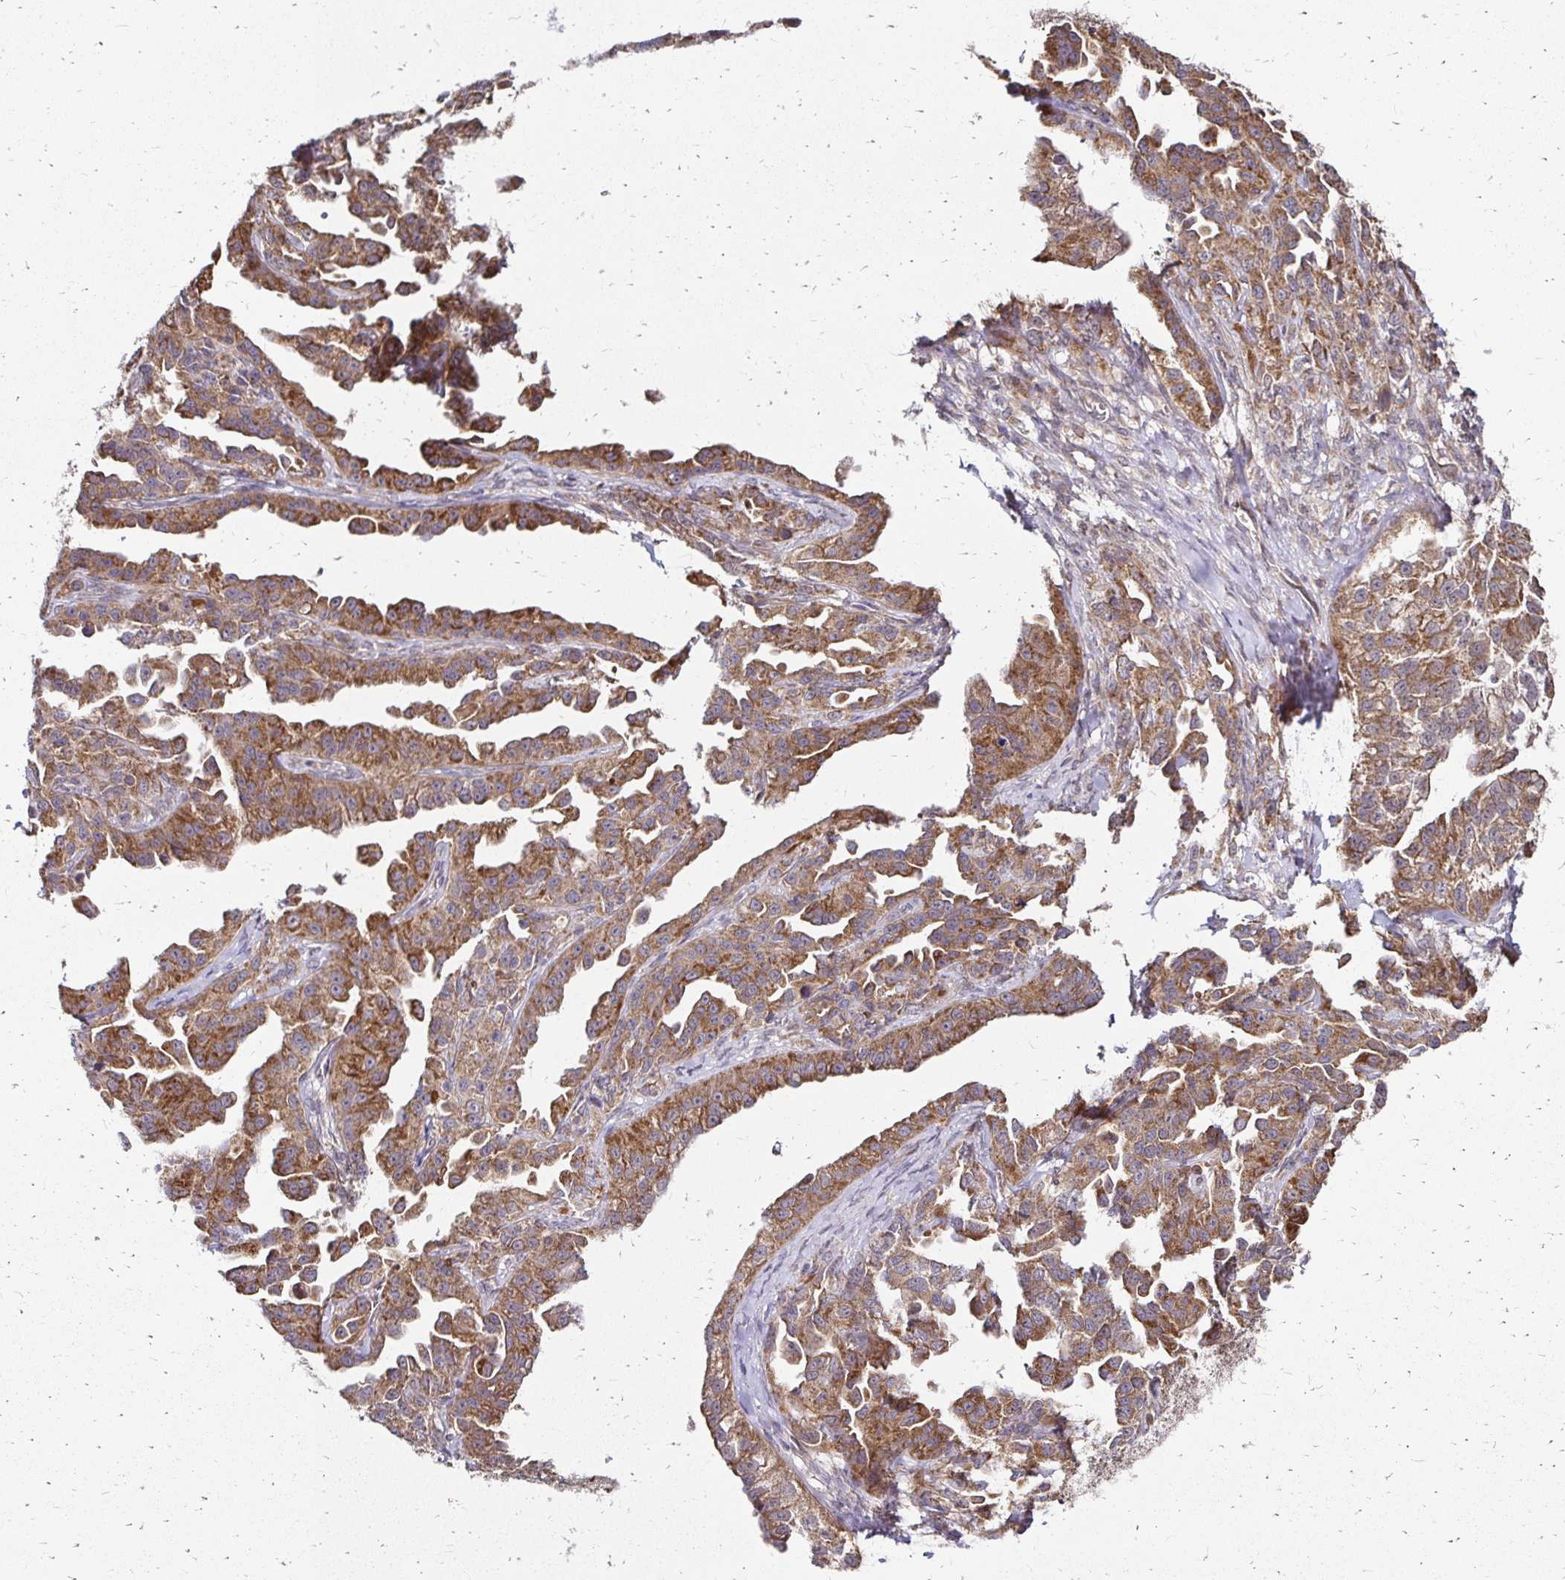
{"staining": {"intensity": "moderate", "quantity": ">75%", "location": "cytoplasmic/membranous"}, "tissue": "ovarian cancer", "cell_type": "Tumor cells", "image_type": "cancer", "snomed": [{"axis": "morphology", "description": "Cystadenocarcinoma, serous, NOS"}, {"axis": "topography", "description": "Ovary"}], "caption": "Immunohistochemical staining of ovarian cancer displays medium levels of moderate cytoplasmic/membranous staining in approximately >75% of tumor cells.", "gene": "ZW10", "patient": {"sex": "female", "age": 75}}